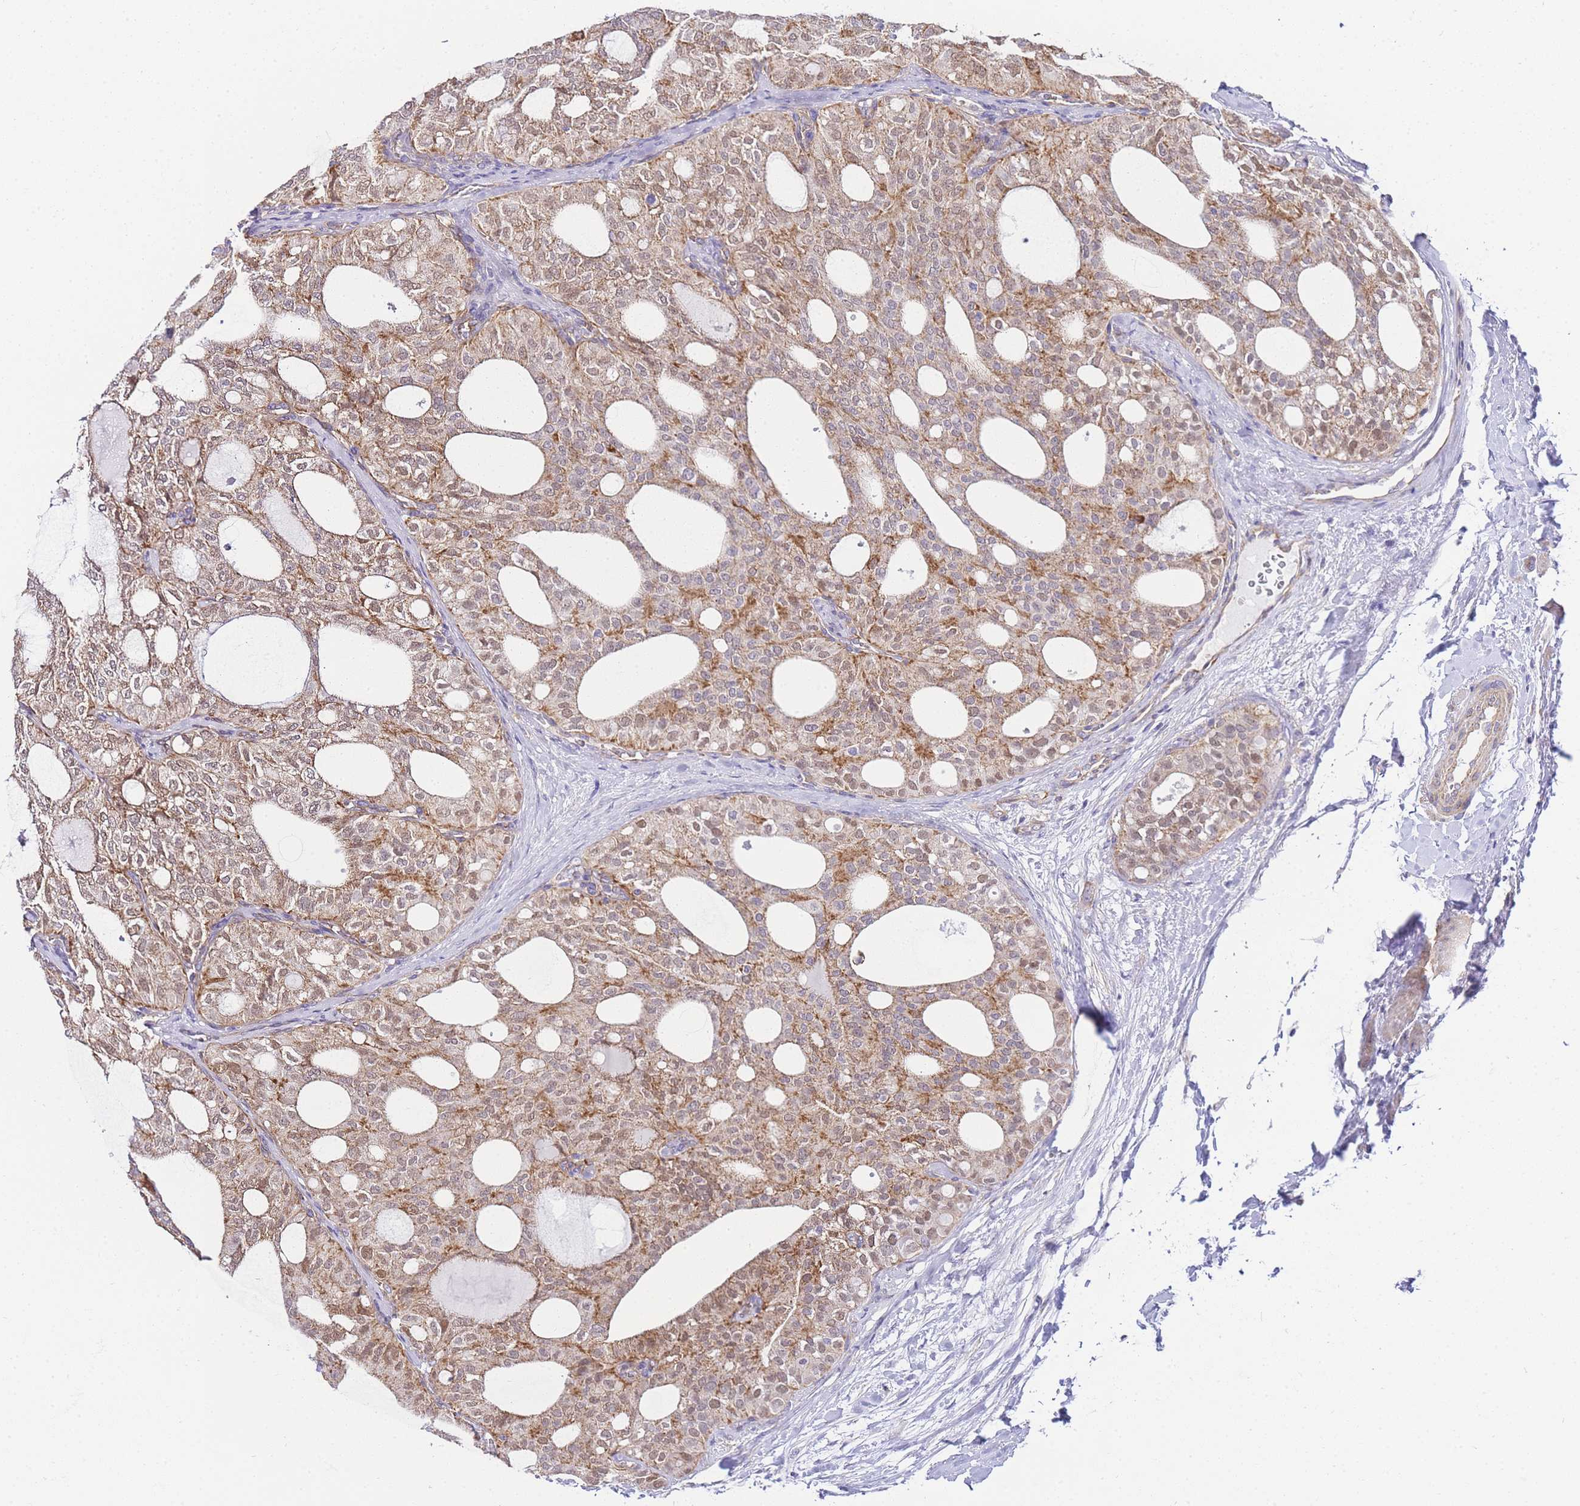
{"staining": {"intensity": "moderate", "quantity": ">75%", "location": "cytoplasmic/membranous,nuclear"}, "tissue": "thyroid cancer", "cell_type": "Tumor cells", "image_type": "cancer", "snomed": [{"axis": "morphology", "description": "Follicular adenoma carcinoma, NOS"}, {"axis": "topography", "description": "Thyroid gland"}], "caption": "About >75% of tumor cells in human thyroid cancer (follicular adenoma carcinoma) demonstrate moderate cytoplasmic/membranous and nuclear protein expression as visualized by brown immunohistochemical staining.", "gene": "PDCD7", "patient": {"sex": "male", "age": 75}}